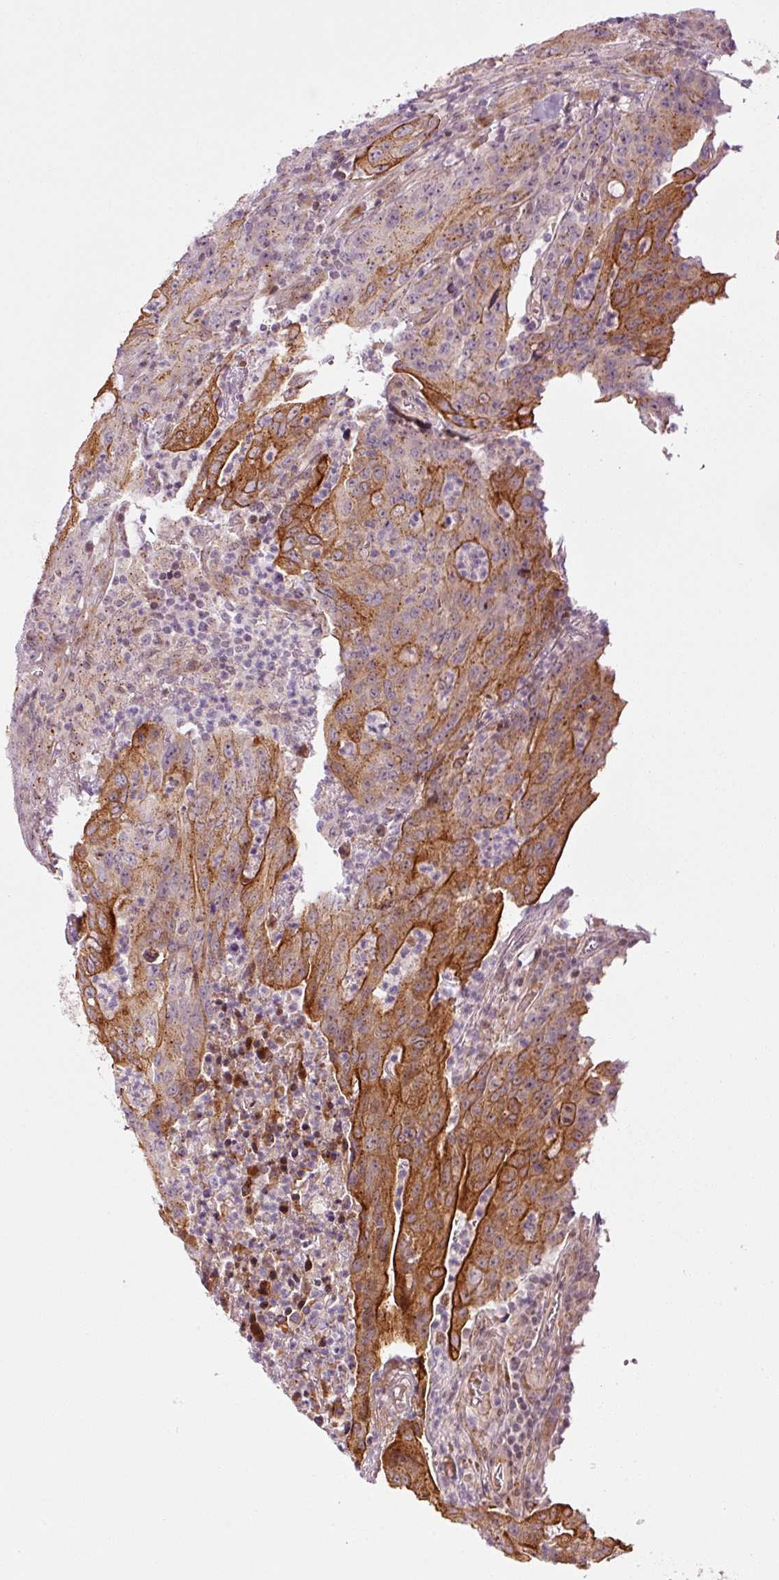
{"staining": {"intensity": "strong", "quantity": "25%-75%", "location": "cytoplasmic/membranous"}, "tissue": "colorectal cancer", "cell_type": "Tumor cells", "image_type": "cancer", "snomed": [{"axis": "morphology", "description": "Adenocarcinoma, NOS"}, {"axis": "topography", "description": "Colon"}], "caption": "The histopathology image shows staining of colorectal adenocarcinoma, revealing strong cytoplasmic/membranous protein staining (brown color) within tumor cells. (DAB (3,3'-diaminobenzidine) = brown stain, brightfield microscopy at high magnification).", "gene": "ANKRD20A1", "patient": {"sex": "male", "age": 83}}